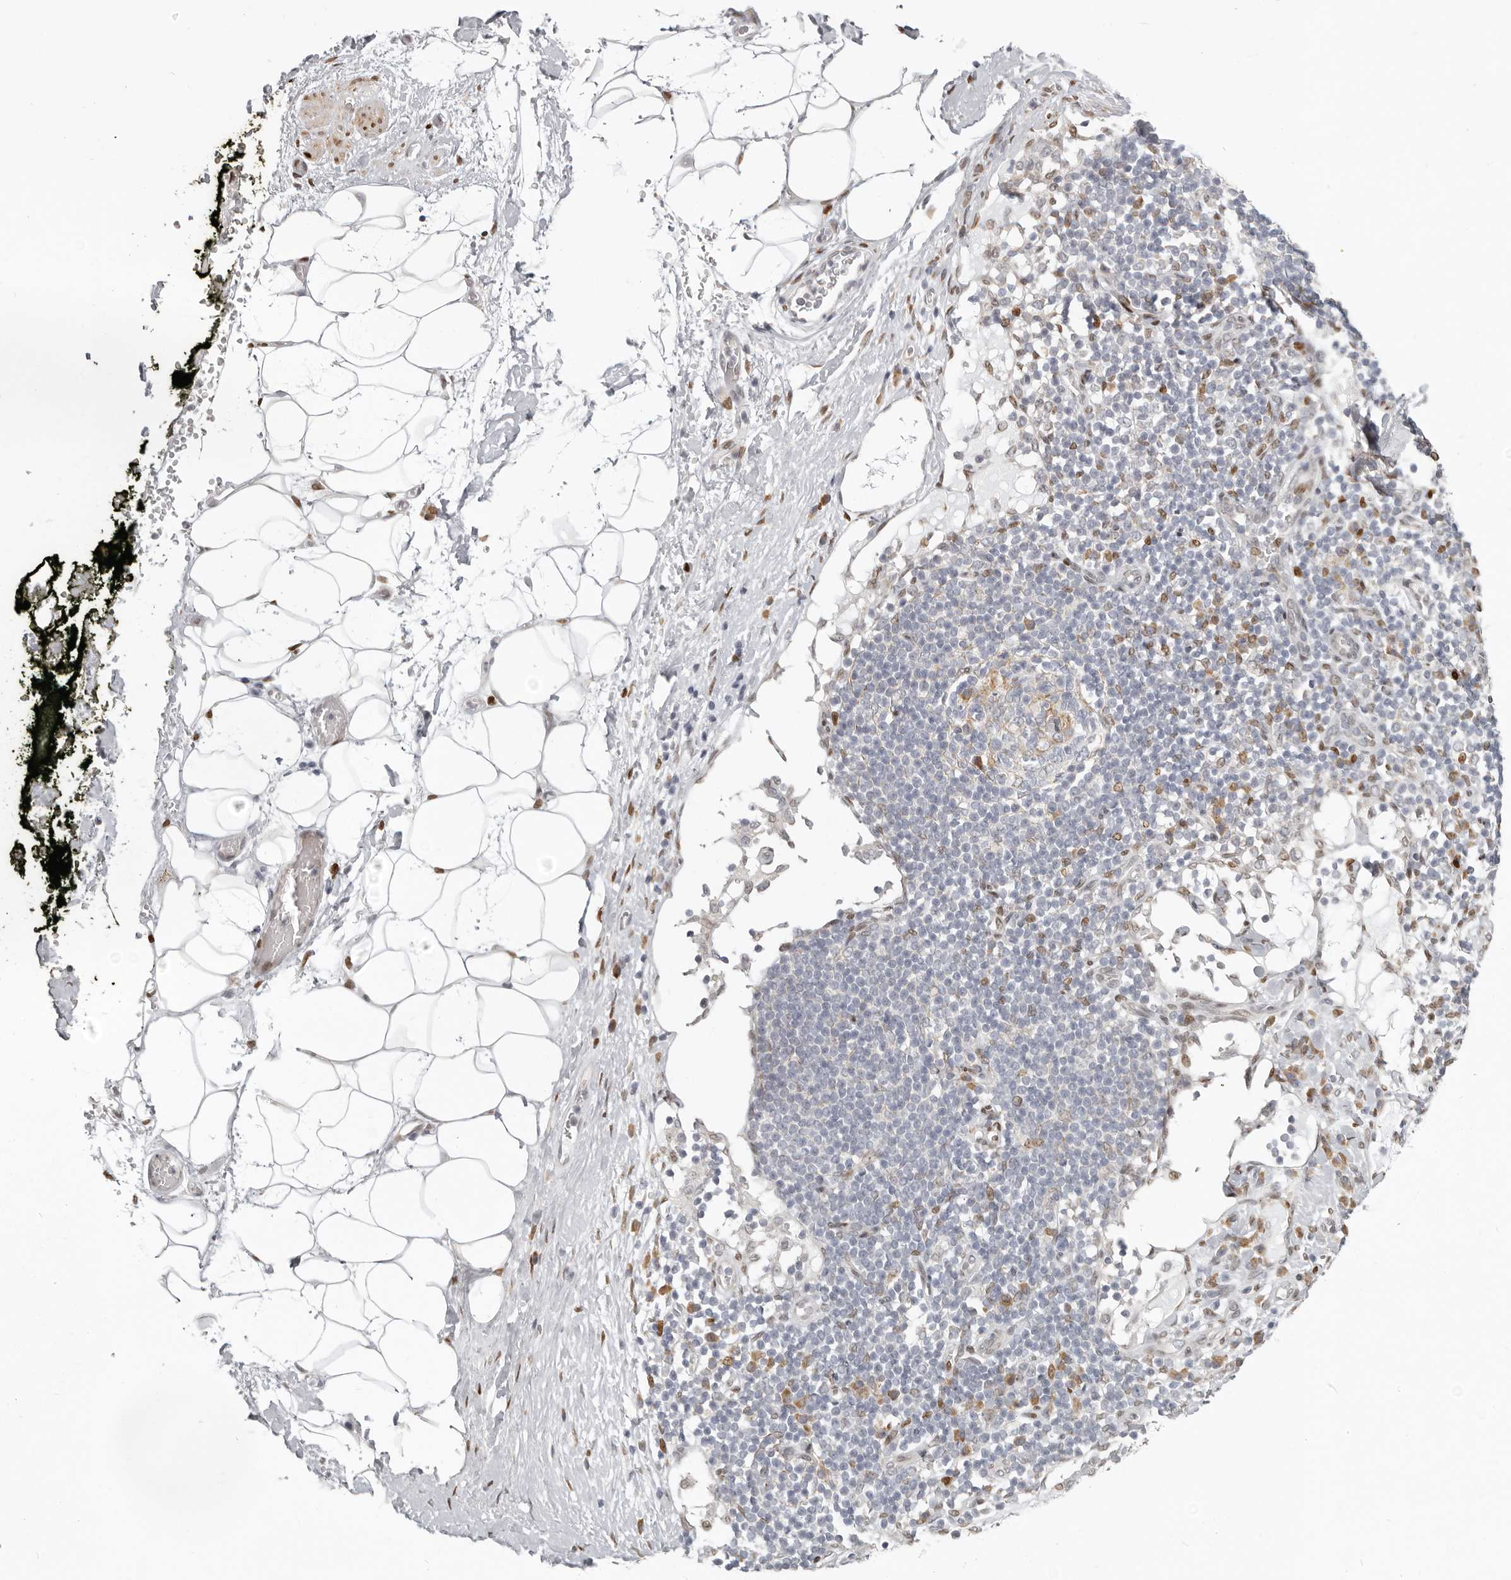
{"staining": {"intensity": "moderate", "quantity": "25%-75%", "location": "nuclear"}, "tissue": "adipose tissue", "cell_type": "Adipocytes", "image_type": "normal", "snomed": [{"axis": "morphology", "description": "Normal tissue, NOS"}, {"axis": "morphology", "description": "Adenocarcinoma, NOS"}, {"axis": "topography", "description": "Pancreas"}, {"axis": "topography", "description": "Peripheral nerve tissue"}], "caption": "A photomicrograph showing moderate nuclear staining in about 25%-75% of adipocytes in benign adipose tissue, as visualized by brown immunohistochemical staining.", "gene": "SRP19", "patient": {"sex": "male", "age": 59}}